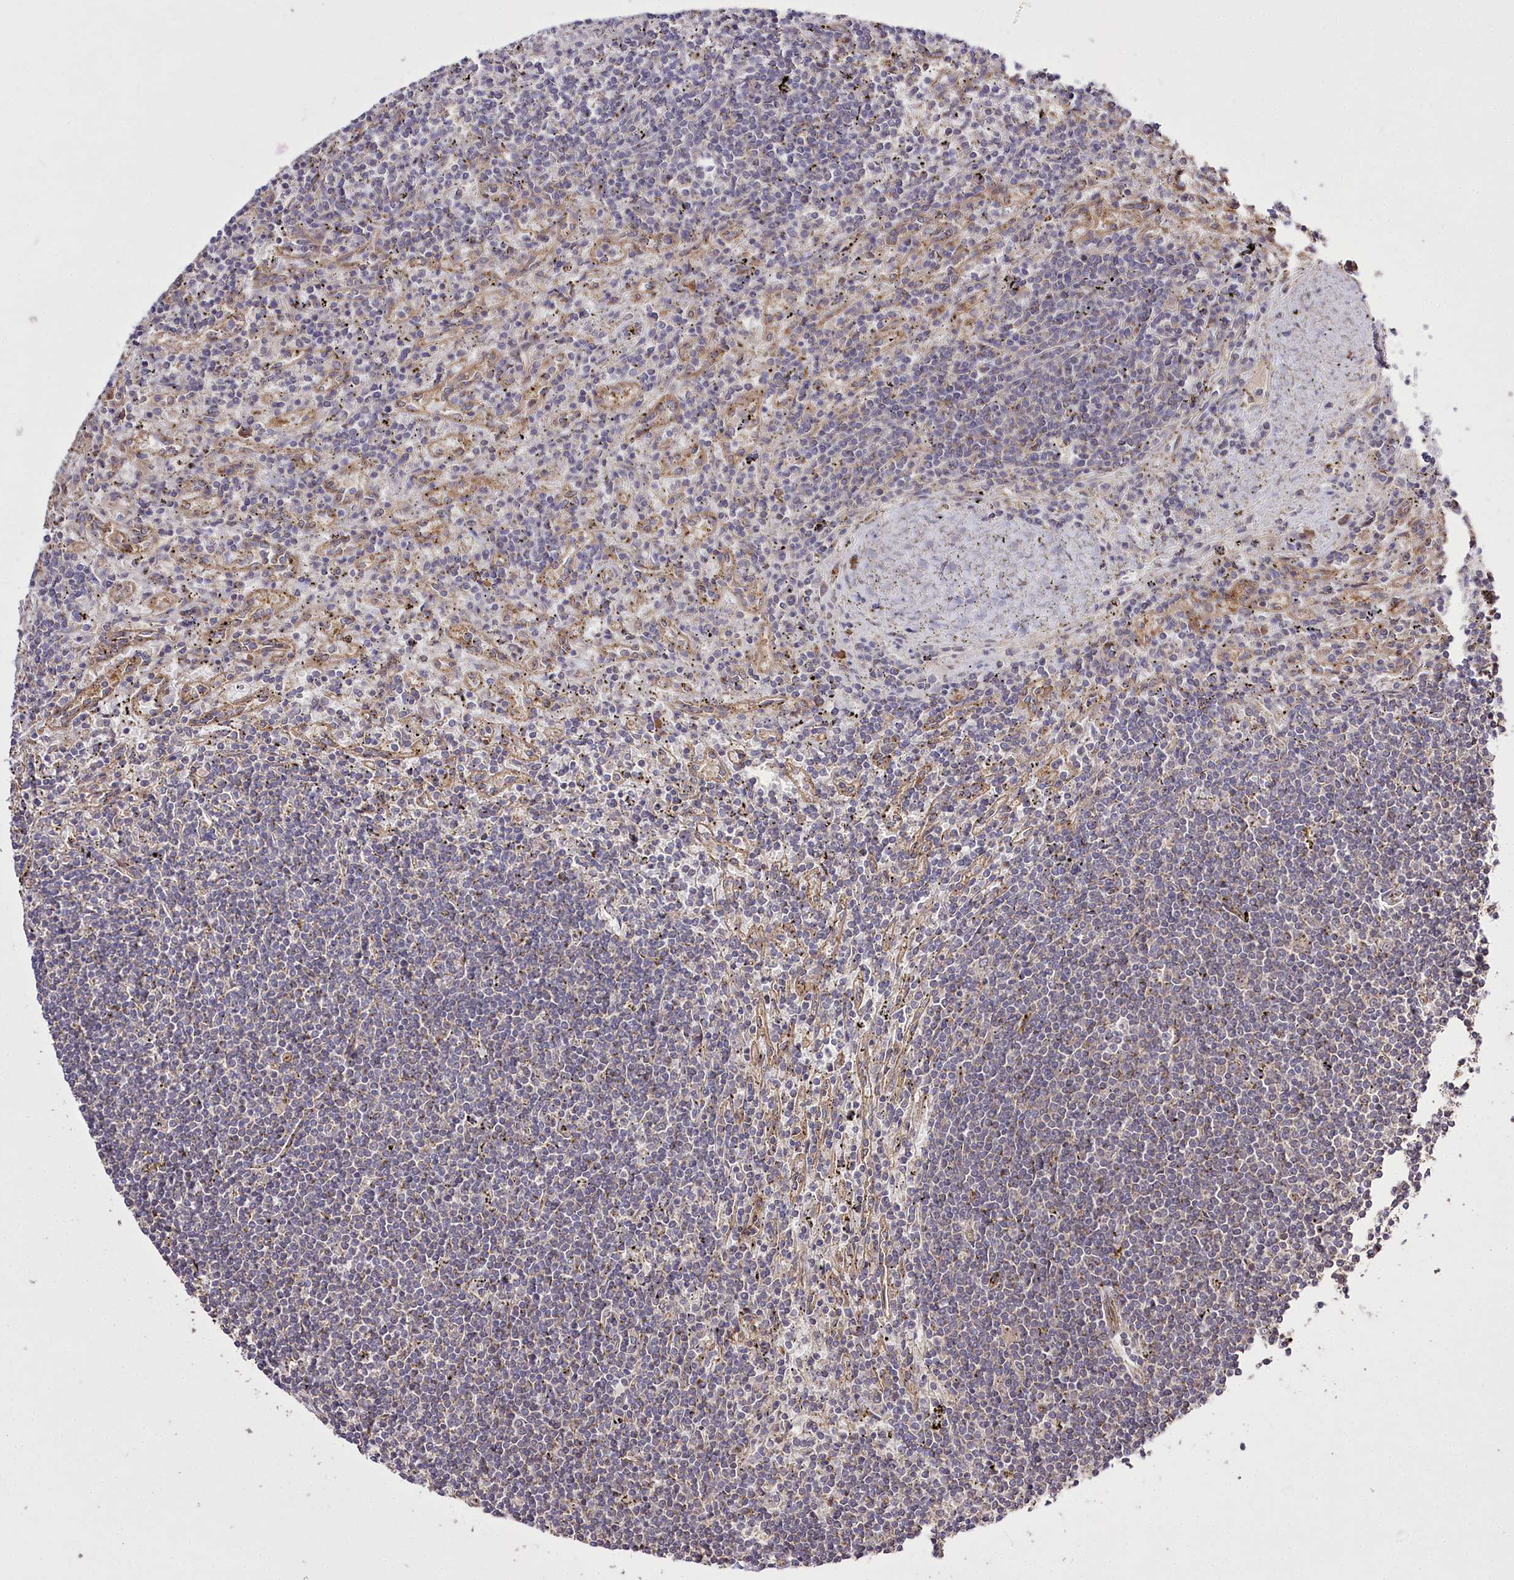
{"staining": {"intensity": "negative", "quantity": "none", "location": "none"}, "tissue": "lymphoma", "cell_type": "Tumor cells", "image_type": "cancer", "snomed": [{"axis": "morphology", "description": "Malignant lymphoma, non-Hodgkin's type, Low grade"}, {"axis": "topography", "description": "Spleen"}], "caption": "Tumor cells are negative for protein expression in human lymphoma. The staining is performed using DAB brown chromogen with nuclei counter-stained in using hematoxylin.", "gene": "PRSS53", "patient": {"sex": "male", "age": 76}}